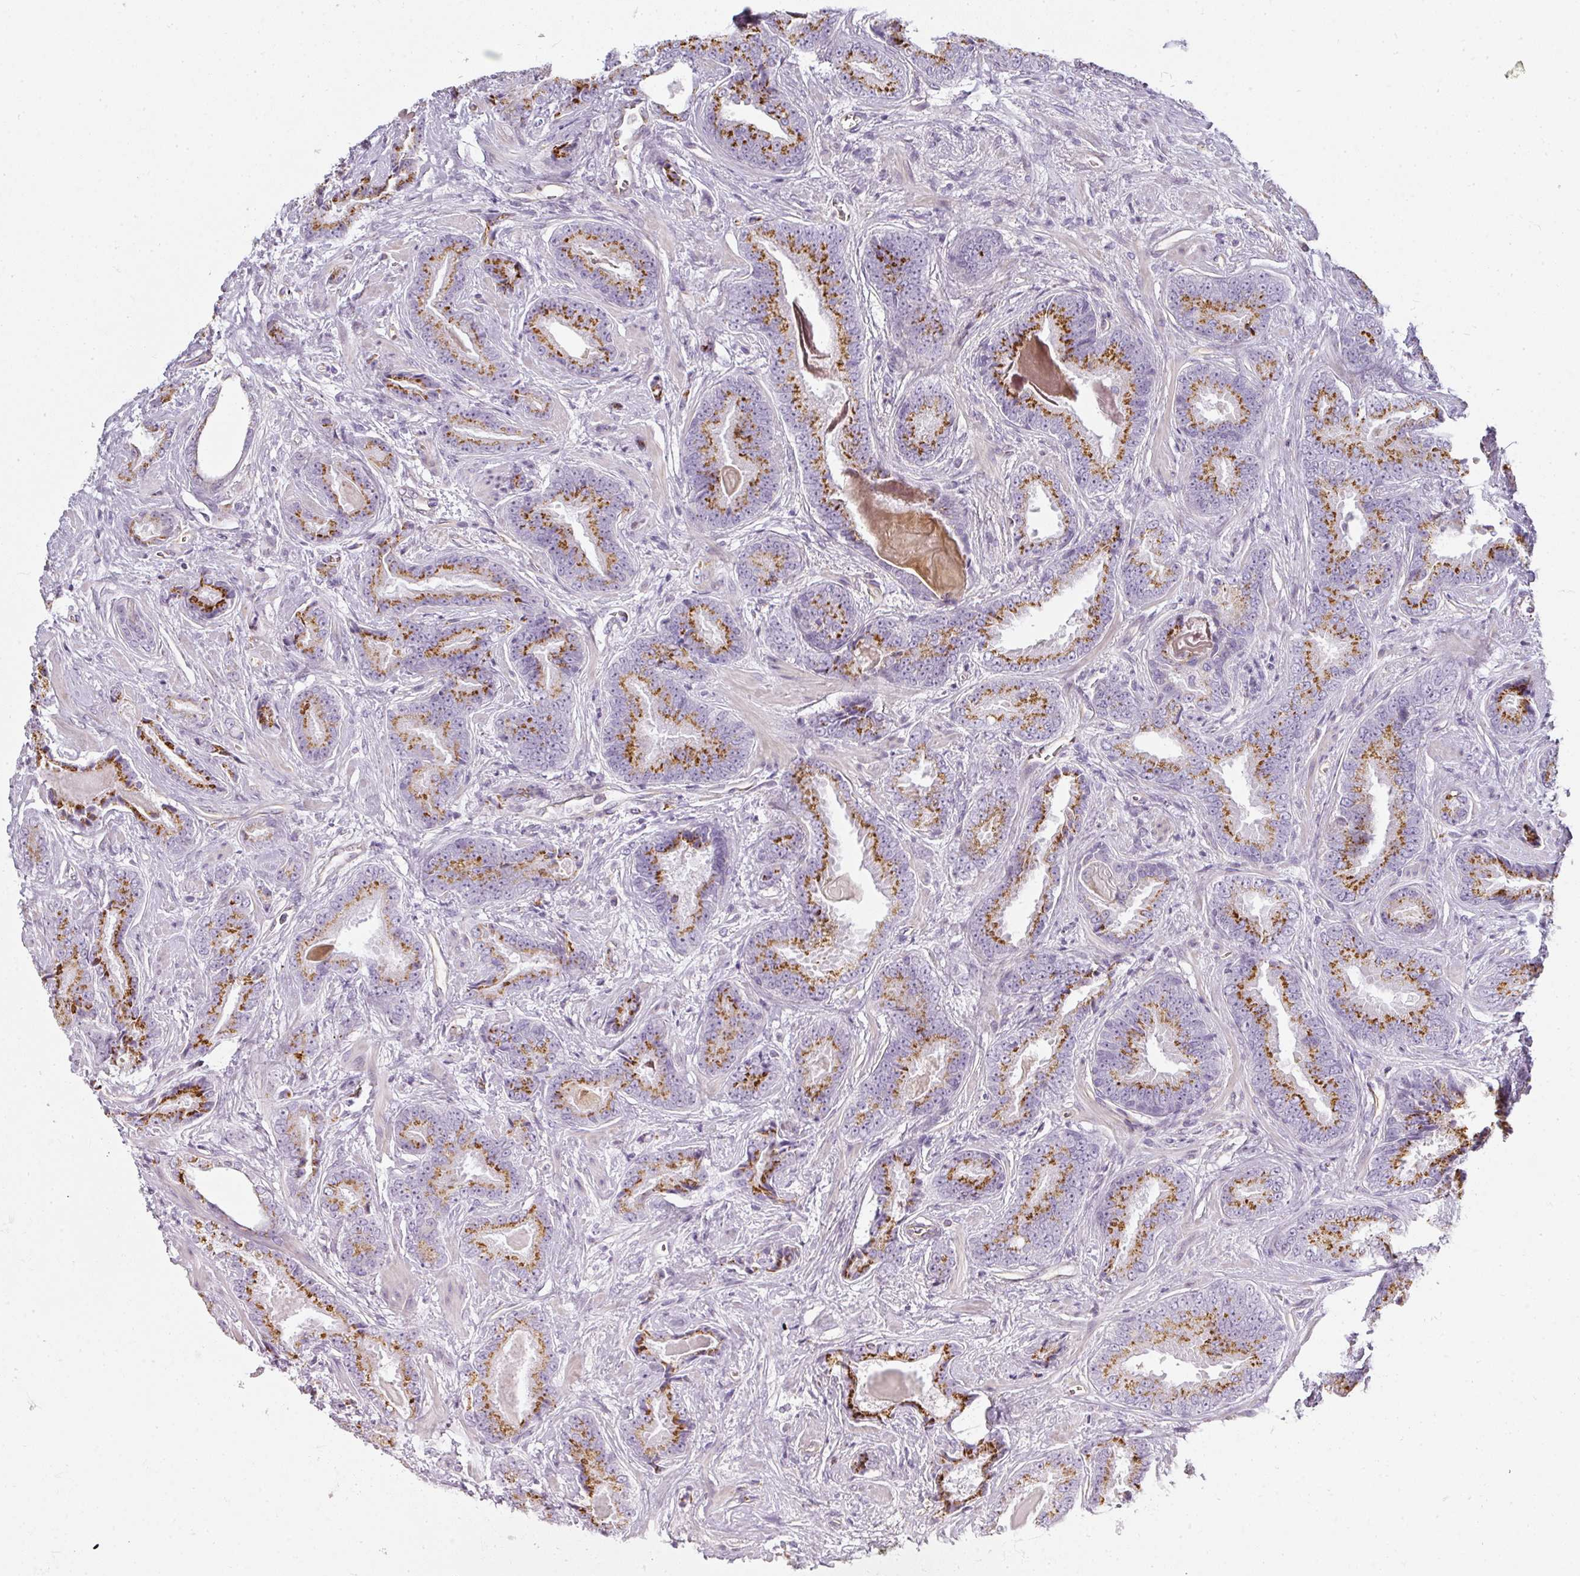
{"staining": {"intensity": "moderate", "quantity": ">75%", "location": "cytoplasmic/membranous"}, "tissue": "prostate cancer", "cell_type": "Tumor cells", "image_type": "cancer", "snomed": [{"axis": "morphology", "description": "Adenocarcinoma, Low grade"}, {"axis": "topography", "description": "Prostate"}], "caption": "Protein staining of prostate cancer (adenocarcinoma (low-grade)) tissue demonstrates moderate cytoplasmic/membranous positivity in approximately >75% of tumor cells.", "gene": "ATP8B2", "patient": {"sex": "male", "age": 62}}